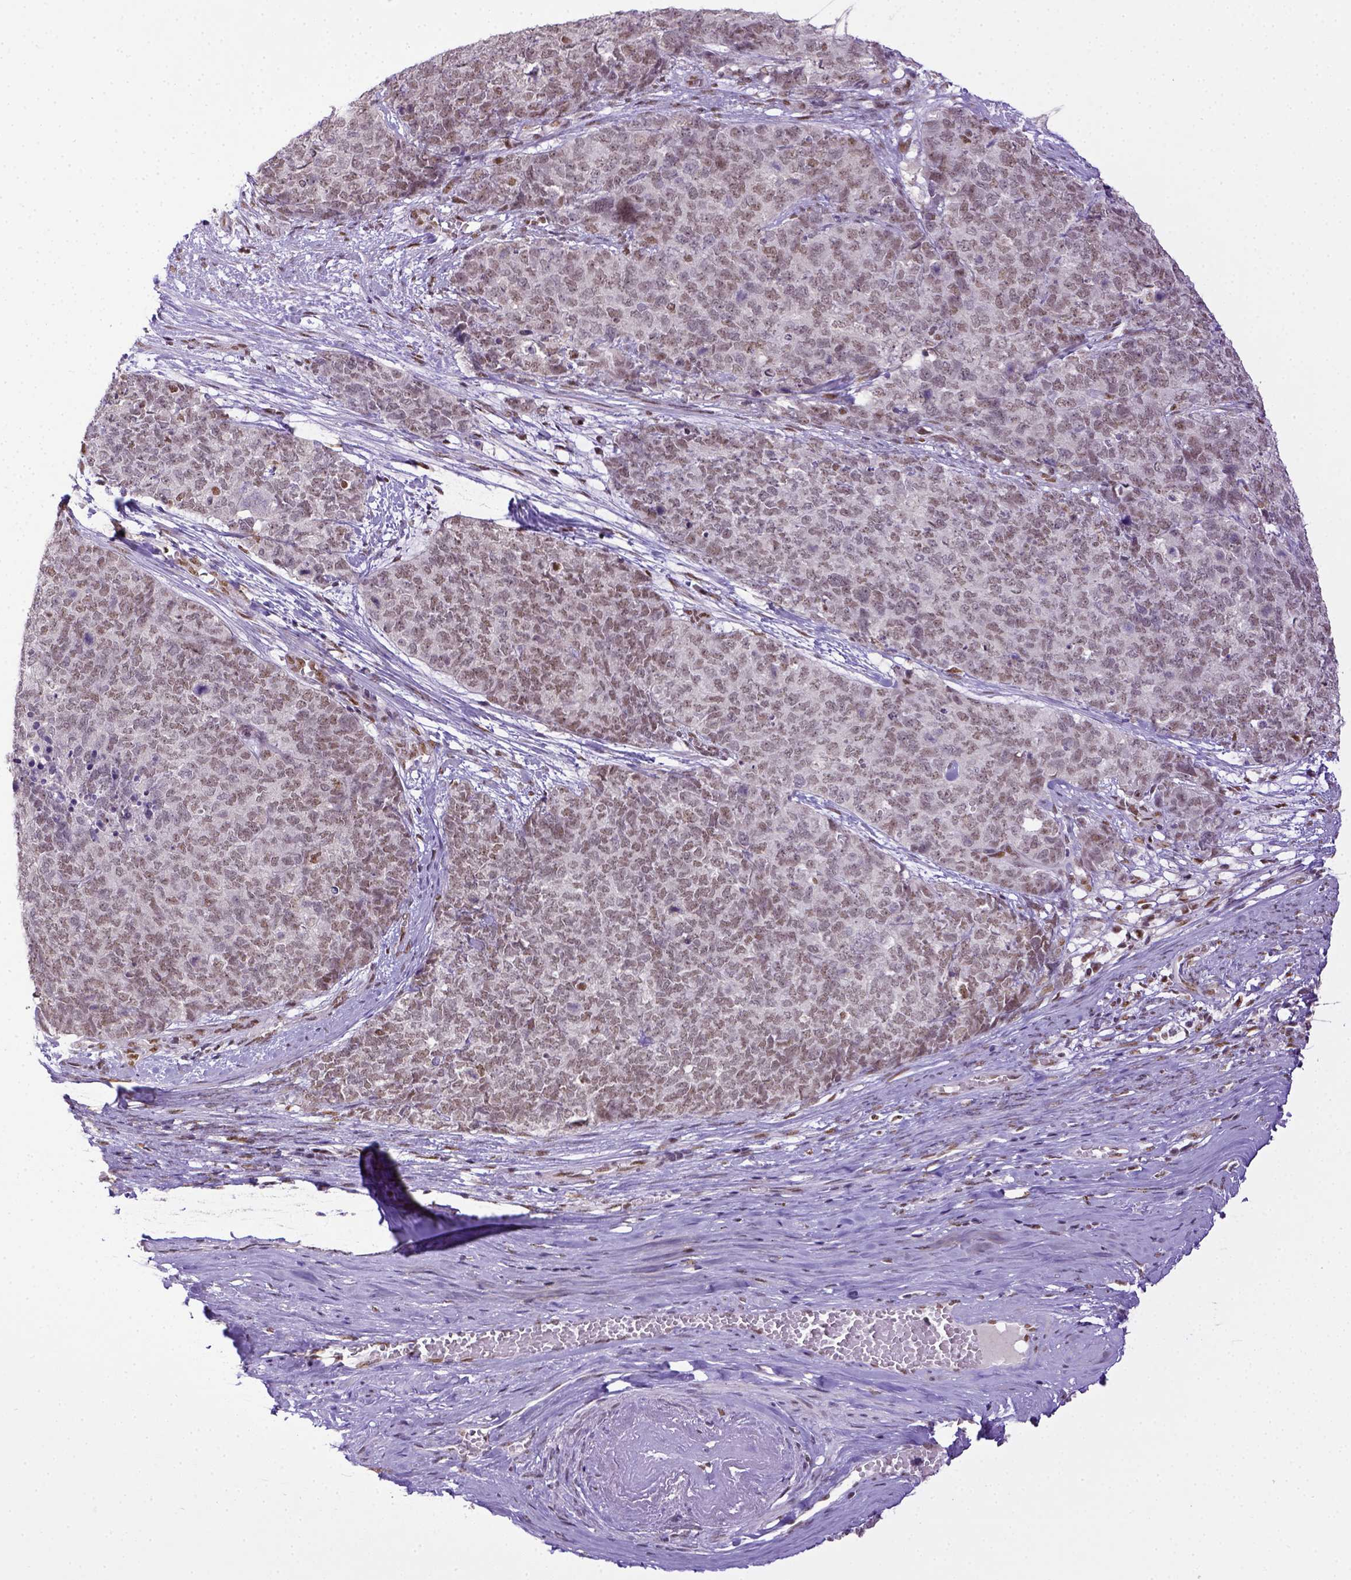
{"staining": {"intensity": "weak", "quantity": ">75%", "location": "nuclear"}, "tissue": "cervical cancer", "cell_type": "Tumor cells", "image_type": "cancer", "snomed": [{"axis": "morphology", "description": "Squamous cell carcinoma, NOS"}, {"axis": "topography", "description": "Cervix"}], "caption": "Squamous cell carcinoma (cervical) tissue exhibits weak nuclear positivity in about >75% of tumor cells, visualized by immunohistochemistry.", "gene": "ERCC1", "patient": {"sex": "female", "age": 63}}